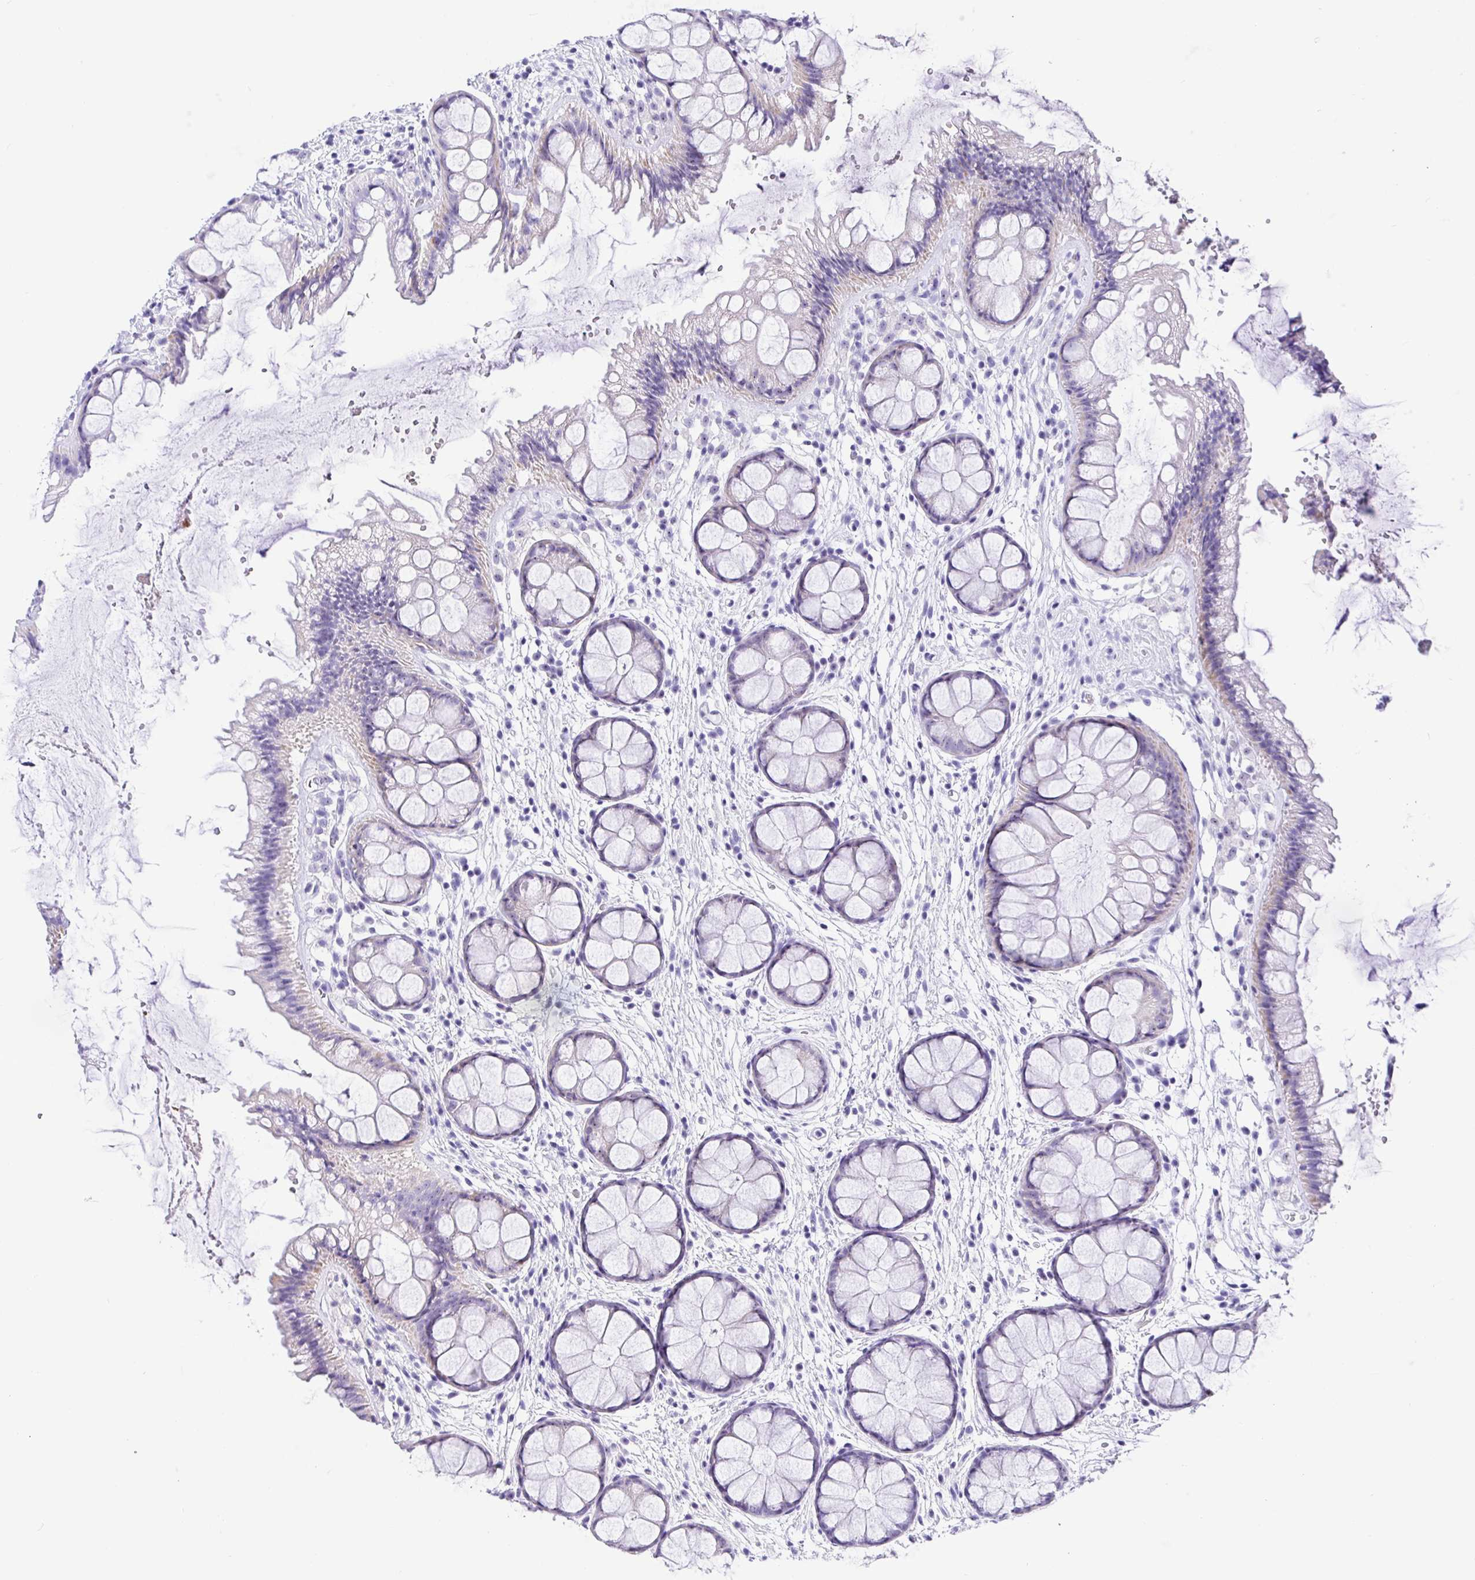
{"staining": {"intensity": "weak", "quantity": "25%-75%", "location": "cytoplasmic/membranous"}, "tissue": "rectum", "cell_type": "Glandular cells", "image_type": "normal", "snomed": [{"axis": "morphology", "description": "Normal tissue, NOS"}, {"axis": "topography", "description": "Rectum"}], "caption": "Immunohistochemical staining of normal human rectum exhibits weak cytoplasmic/membranous protein expression in about 25%-75% of glandular cells. (Stains: DAB in brown, nuclei in blue, Microscopy: brightfield microscopy at high magnification).", "gene": "PRAMEF18", "patient": {"sex": "female", "age": 62}}